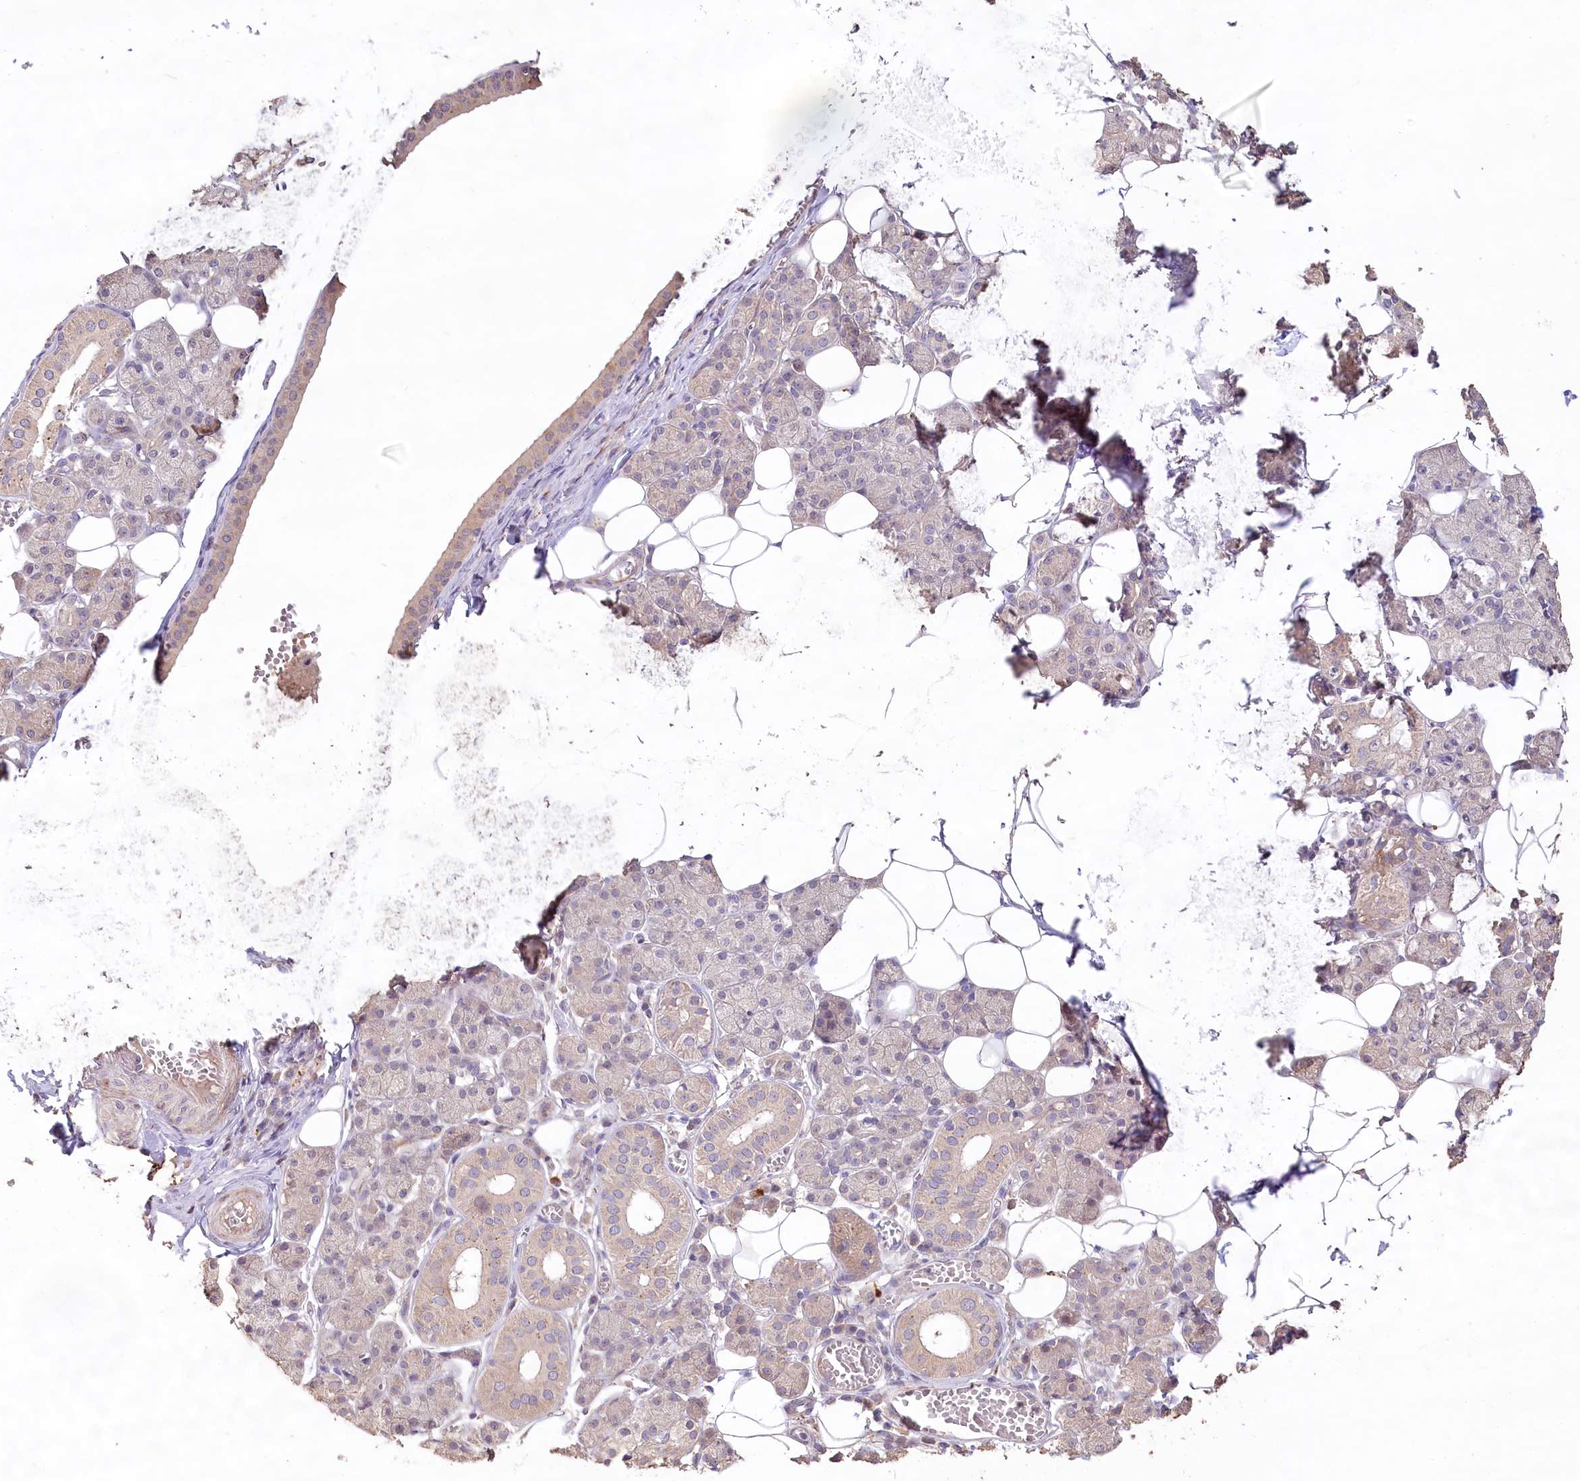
{"staining": {"intensity": "moderate", "quantity": "25%-75%", "location": "cytoplasmic/membranous"}, "tissue": "salivary gland", "cell_type": "Glandular cells", "image_type": "normal", "snomed": [{"axis": "morphology", "description": "Normal tissue, NOS"}, {"axis": "topography", "description": "Salivary gland"}], "caption": "Protein expression analysis of normal human salivary gland reveals moderate cytoplasmic/membranous expression in about 25%-75% of glandular cells.", "gene": "IRAK1BP1", "patient": {"sex": "female", "age": 33}}